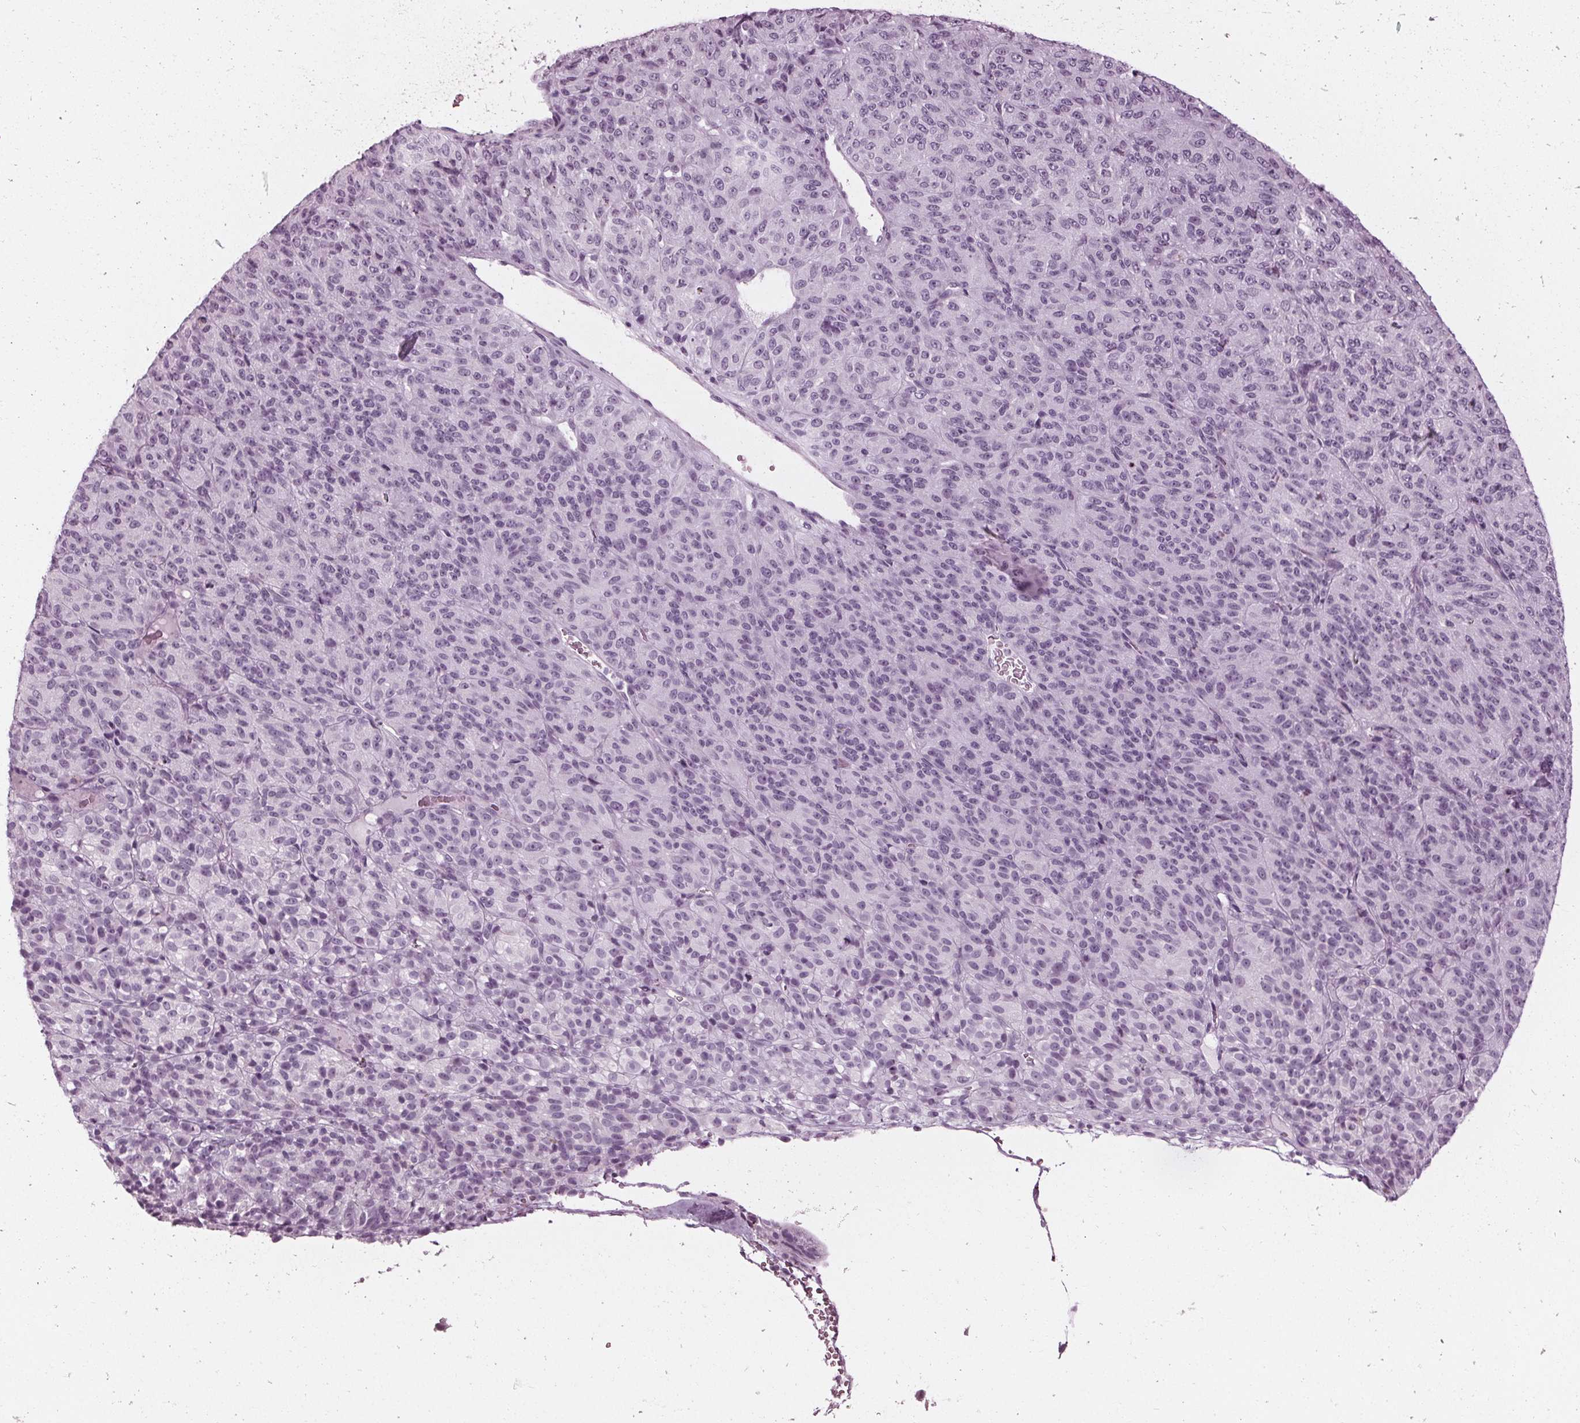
{"staining": {"intensity": "negative", "quantity": "none", "location": "none"}, "tissue": "melanoma", "cell_type": "Tumor cells", "image_type": "cancer", "snomed": [{"axis": "morphology", "description": "Malignant melanoma, Metastatic site"}, {"axis": "topography", "description": "Brain"}], "caption": "An IHC histopathology image of malignant melanoma (metastatic site) is shown. There is no staining in tumor cells of malignant melanoma (metastatic site).", "gene": "KRT28", "patient": {"sex": "female", "age": 56}}